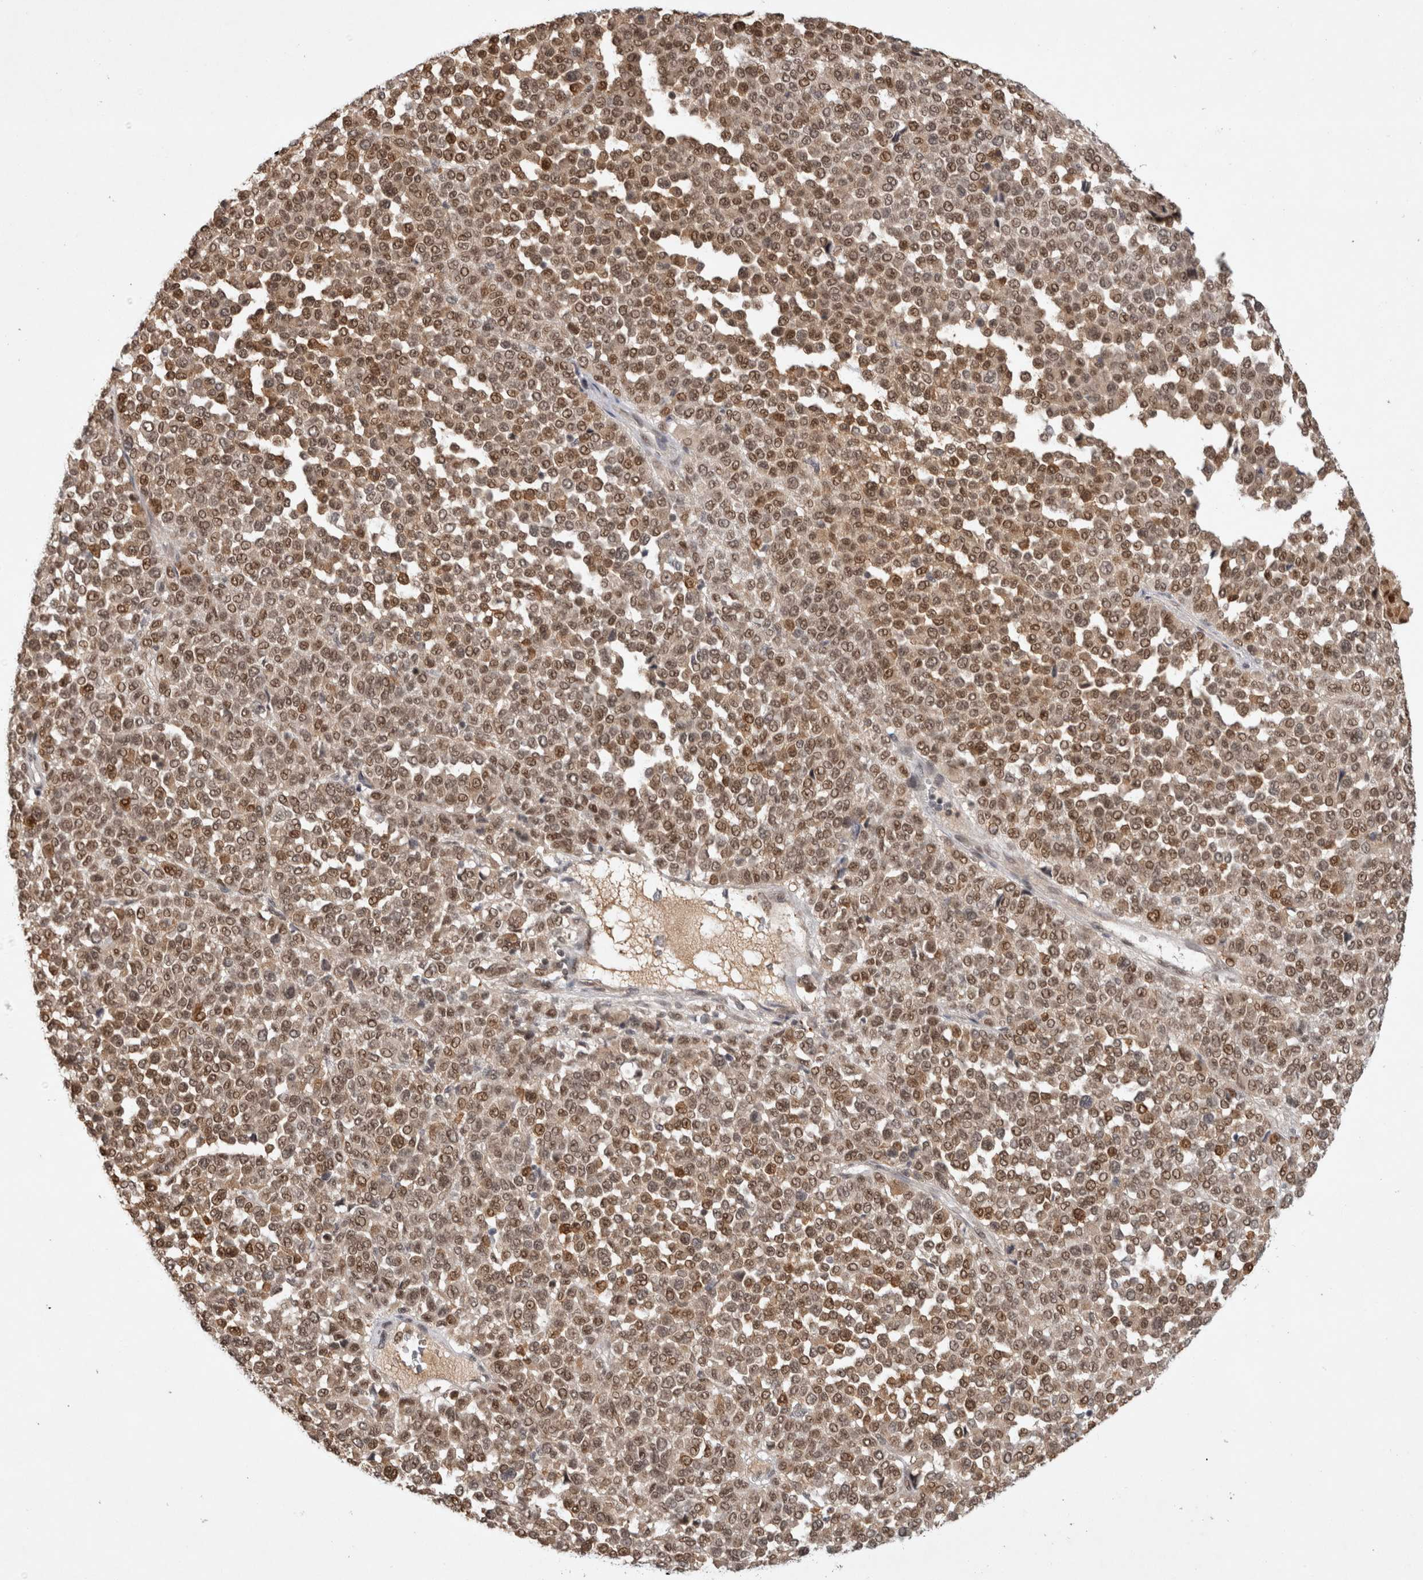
{"staining": {"intensity": "moderate", "quantity": ">75%", "location": "nuclear"}, "tissue": "melanoma", "cell_type": "Tumor cells", "image_type": "cancer", "snomed": [{"axis": "morphology", "description": "Malignant melanoma, Metastatic site"}, {"axis": "topography", "description": "Pancreas"}], "caption": "High-power microscopy captured an immunohistochemistry image of malignant melanoma (metastatic site), revealing moderate nuclear positivity in approximately >75% of tumor cells.", "gene": "HESX1", "patient": {"sex": "female", "age": 30}}